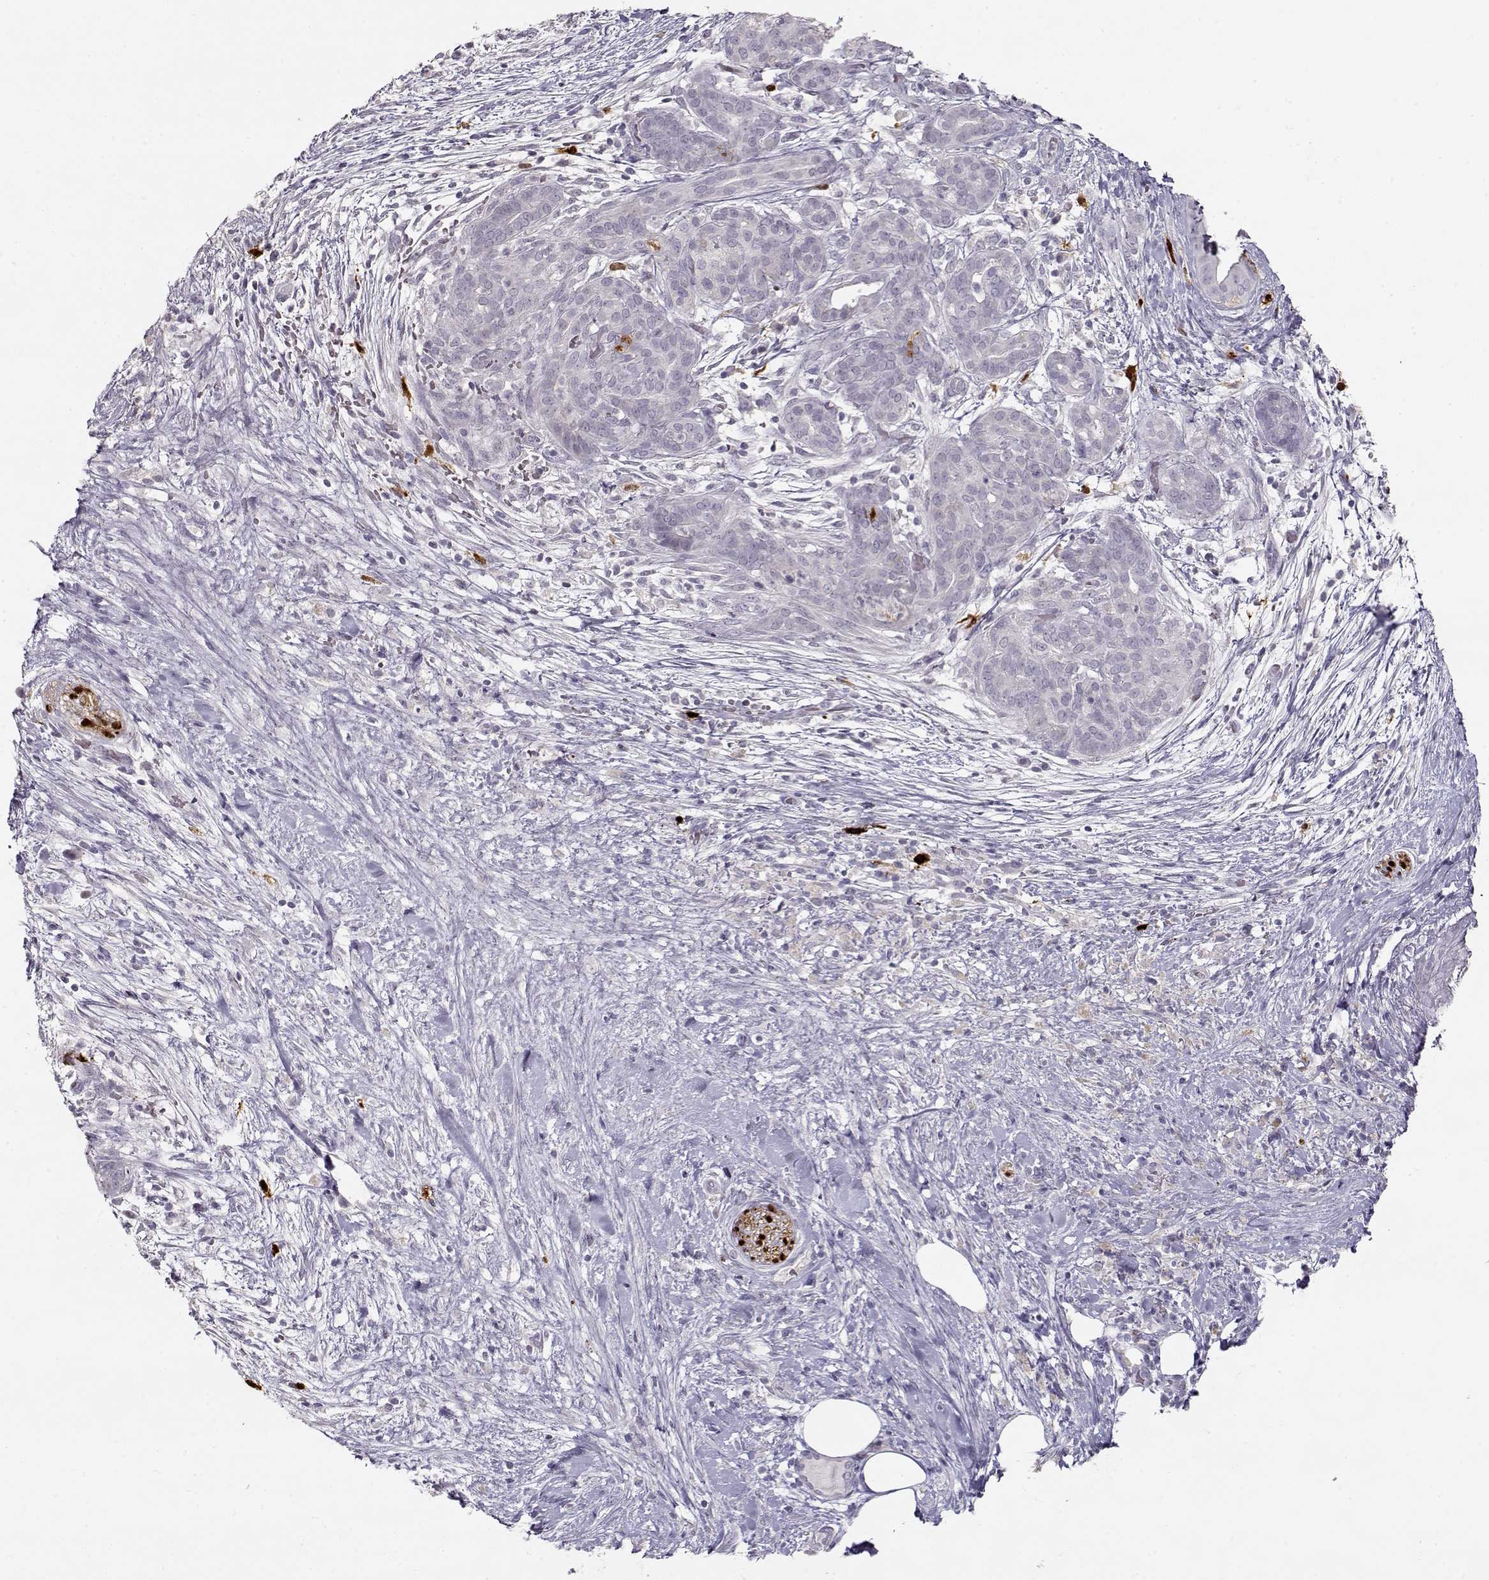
{"staining": {"intensity": "negative", "quantity": "none", "location": "none"}, "tissue": "pancreatic cancer", "cell_type": "Tumor cells", "image_type": "cancer", "snomed": [{"axis": "morphology", "description": "Adenocarcinoma, NOS"}, {"axis": "topography", "description": "Pancreas"}], "caption": "Immunohistochemistry micrograph of neoplastic tissue: human pancreatic cancer stained with DAB (3,3'-diaminobenzidine) shows no significant protein positivity in tumor cells. The staining is performed using DAB (3,3'-diaminobenzidine) brown chromogen with nuclei counter-stained in using hematoxylin.", "gene": "S100B", "patient": {"sex": "male", "age": 44}}